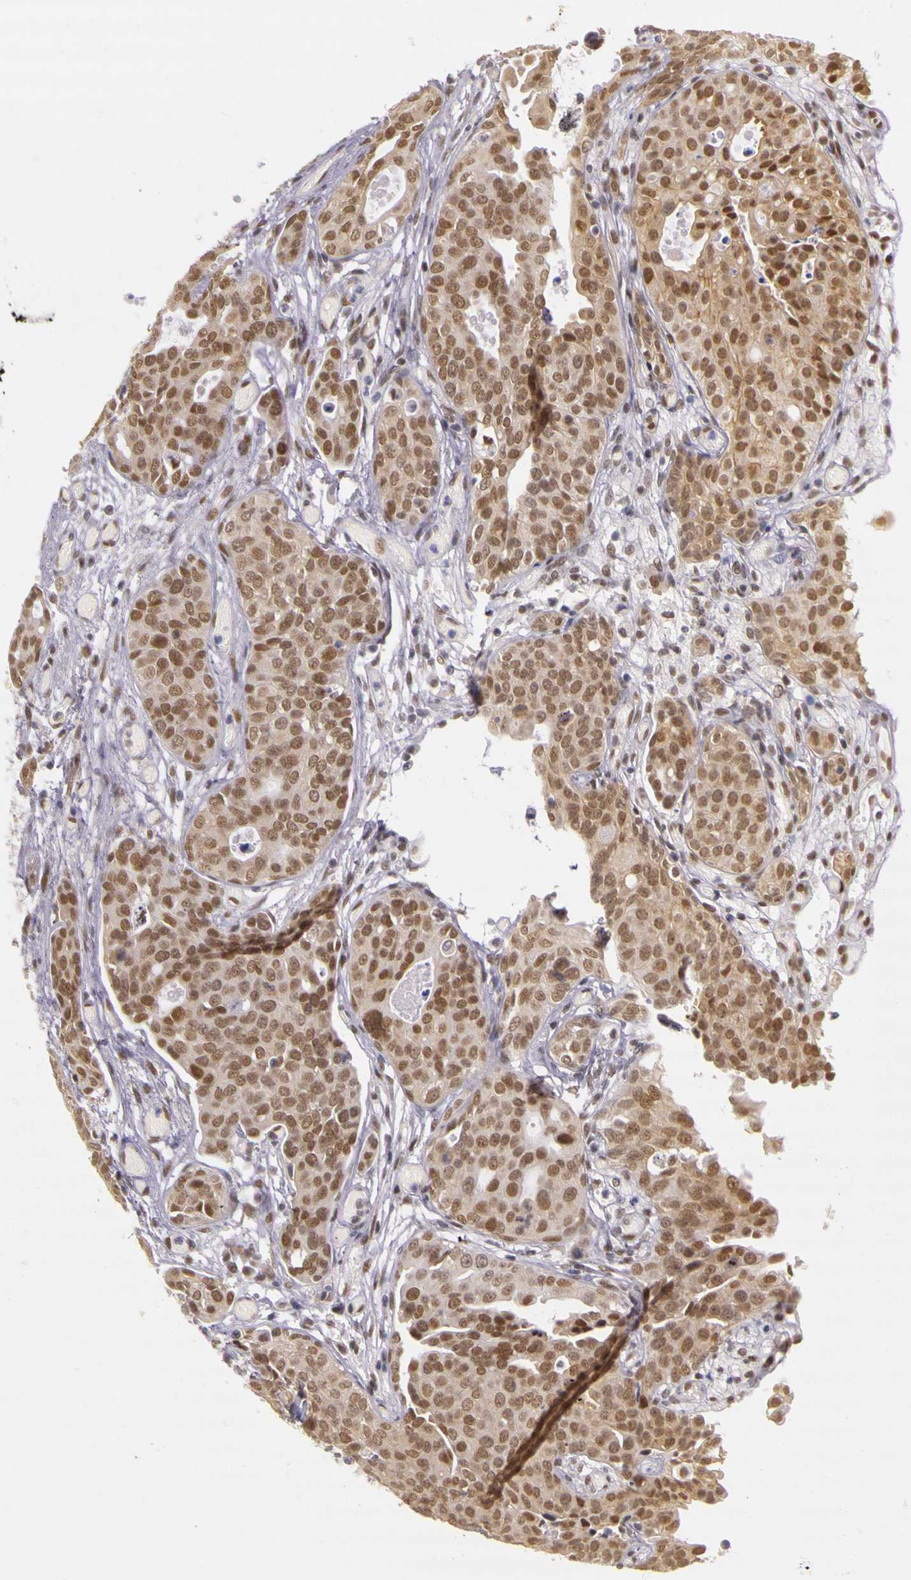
{"staining": {"intensity": "moderate", "quantity": ">75%", "location": "nuclear"}, "tissue": "urothelial cancer", "cell_type": "Tumor cells", "image_type": "cancer", "snomed": [{"axis": "morphology", "description": "Urothelial carcinoma, High grade"}, {"axis": "topography", "description": "Urinary bladder"}], "caption": "Urothelial cancer stained with DAB (3,3'-diaminobenzidine) immunohistochemistry displays medium levels of moderate nuclear positivity in about >75% of tumor cells.", "gene": "WDR13", "patient": {"sex": "male", "age": 78}}